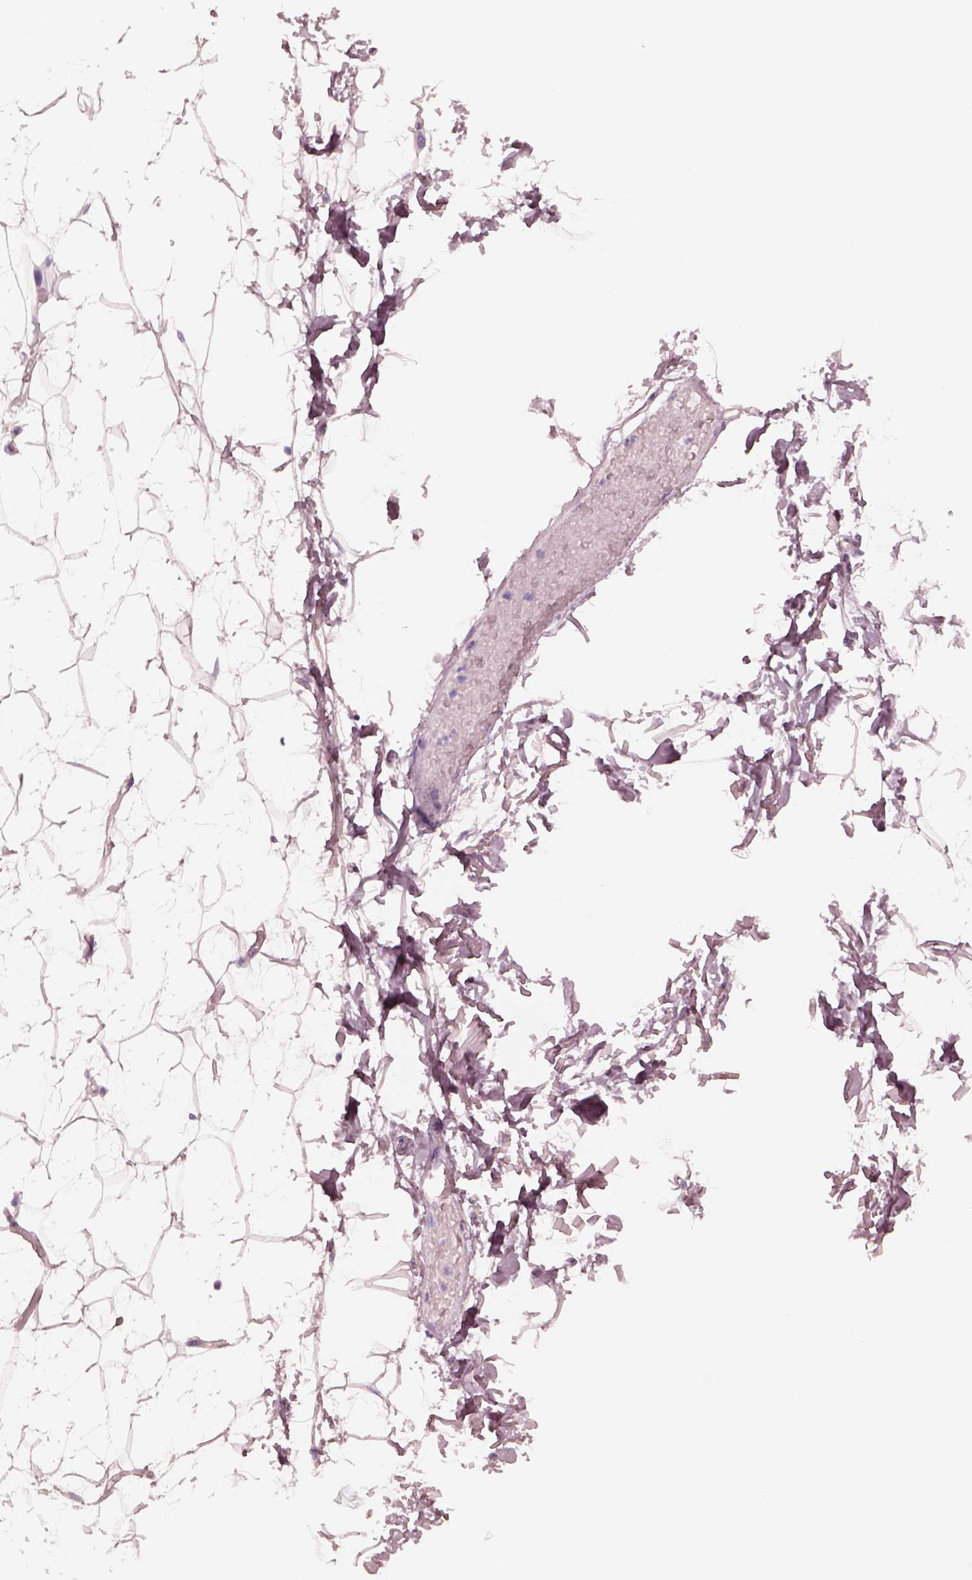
{"staining": {"intensity": "negative", "quantity": "none", "location": "none"}, "tissue": "adipose tissue", "cell_type": "Adipocytes", "image_type": "normal", "snomed": [{"axis": "morphology", "description": "Normal tissue, NOS"}, {"axis": "topography", "description": "Anal"}, {"axis": "topography", "description": "Peripheral nerve tissue"}], "caption": "A high-resolution micrograph shows IHC staining of normal adipose tissue, which exhibits no significant staining in adipocytes. (DAB (3,3'-diaminobenzidine) IHC with hematoxylin counter stain).", "gene": "CADM2", "patient": {"sex": "male", "age": 78}}